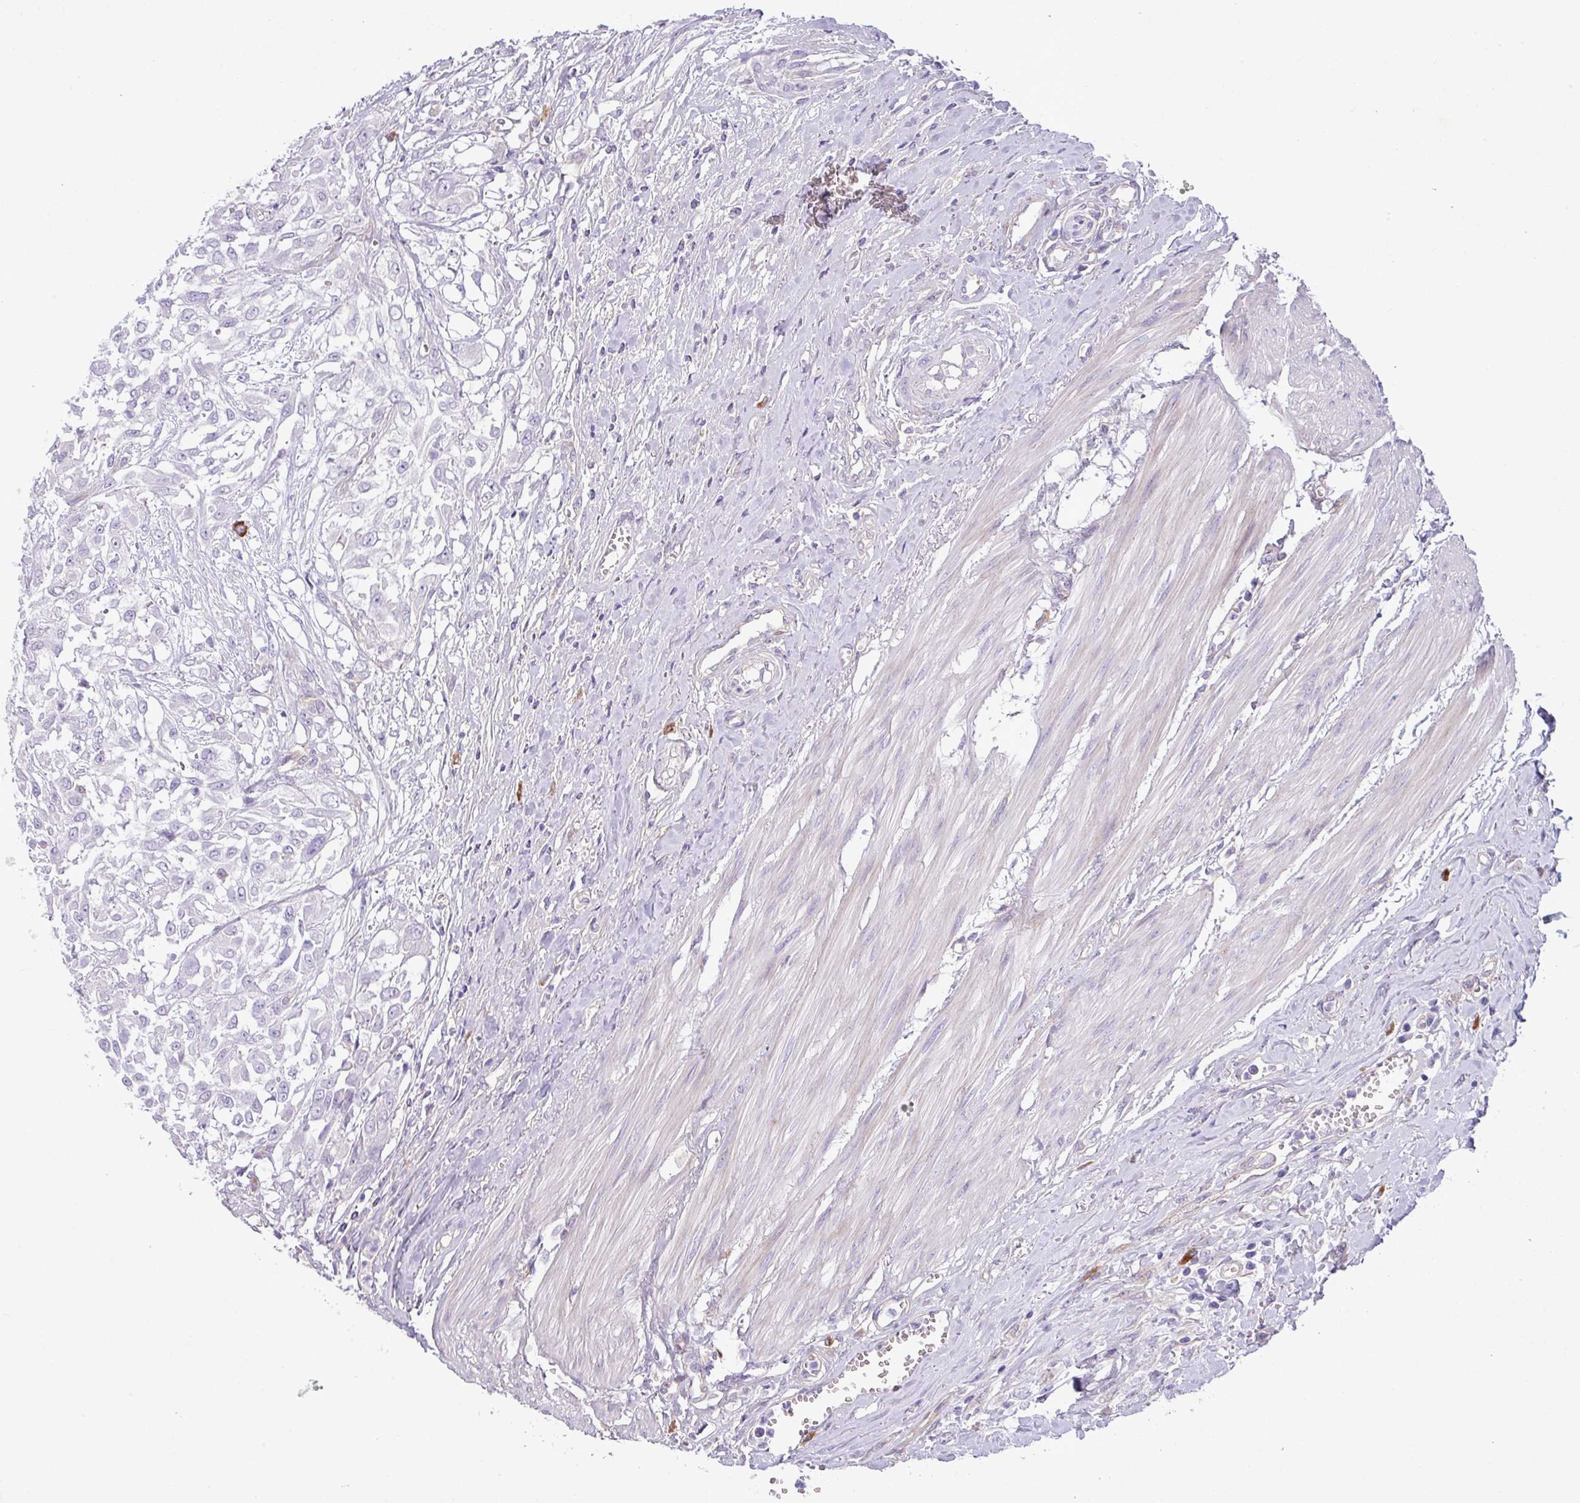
{"staining": {"intensity": "negative", "quantity": "none", "location": "none"}, "tissue": "urothelial cancer", "cell_type": "Tumor cells", "image_type": "cancer", "snomed": [{"axis": "morphology", "description": "Urothelial carcinoma, High grade"}, {"axis": "topography", "description": "Urinary bladder"}], "caption": "Urothelial carcinoma (high-grade) stained for a protein using IHC demonstrates no expression tumor cells.", "gene": "KIRREL3", "patient": {"sex": "male", "age": 57}}